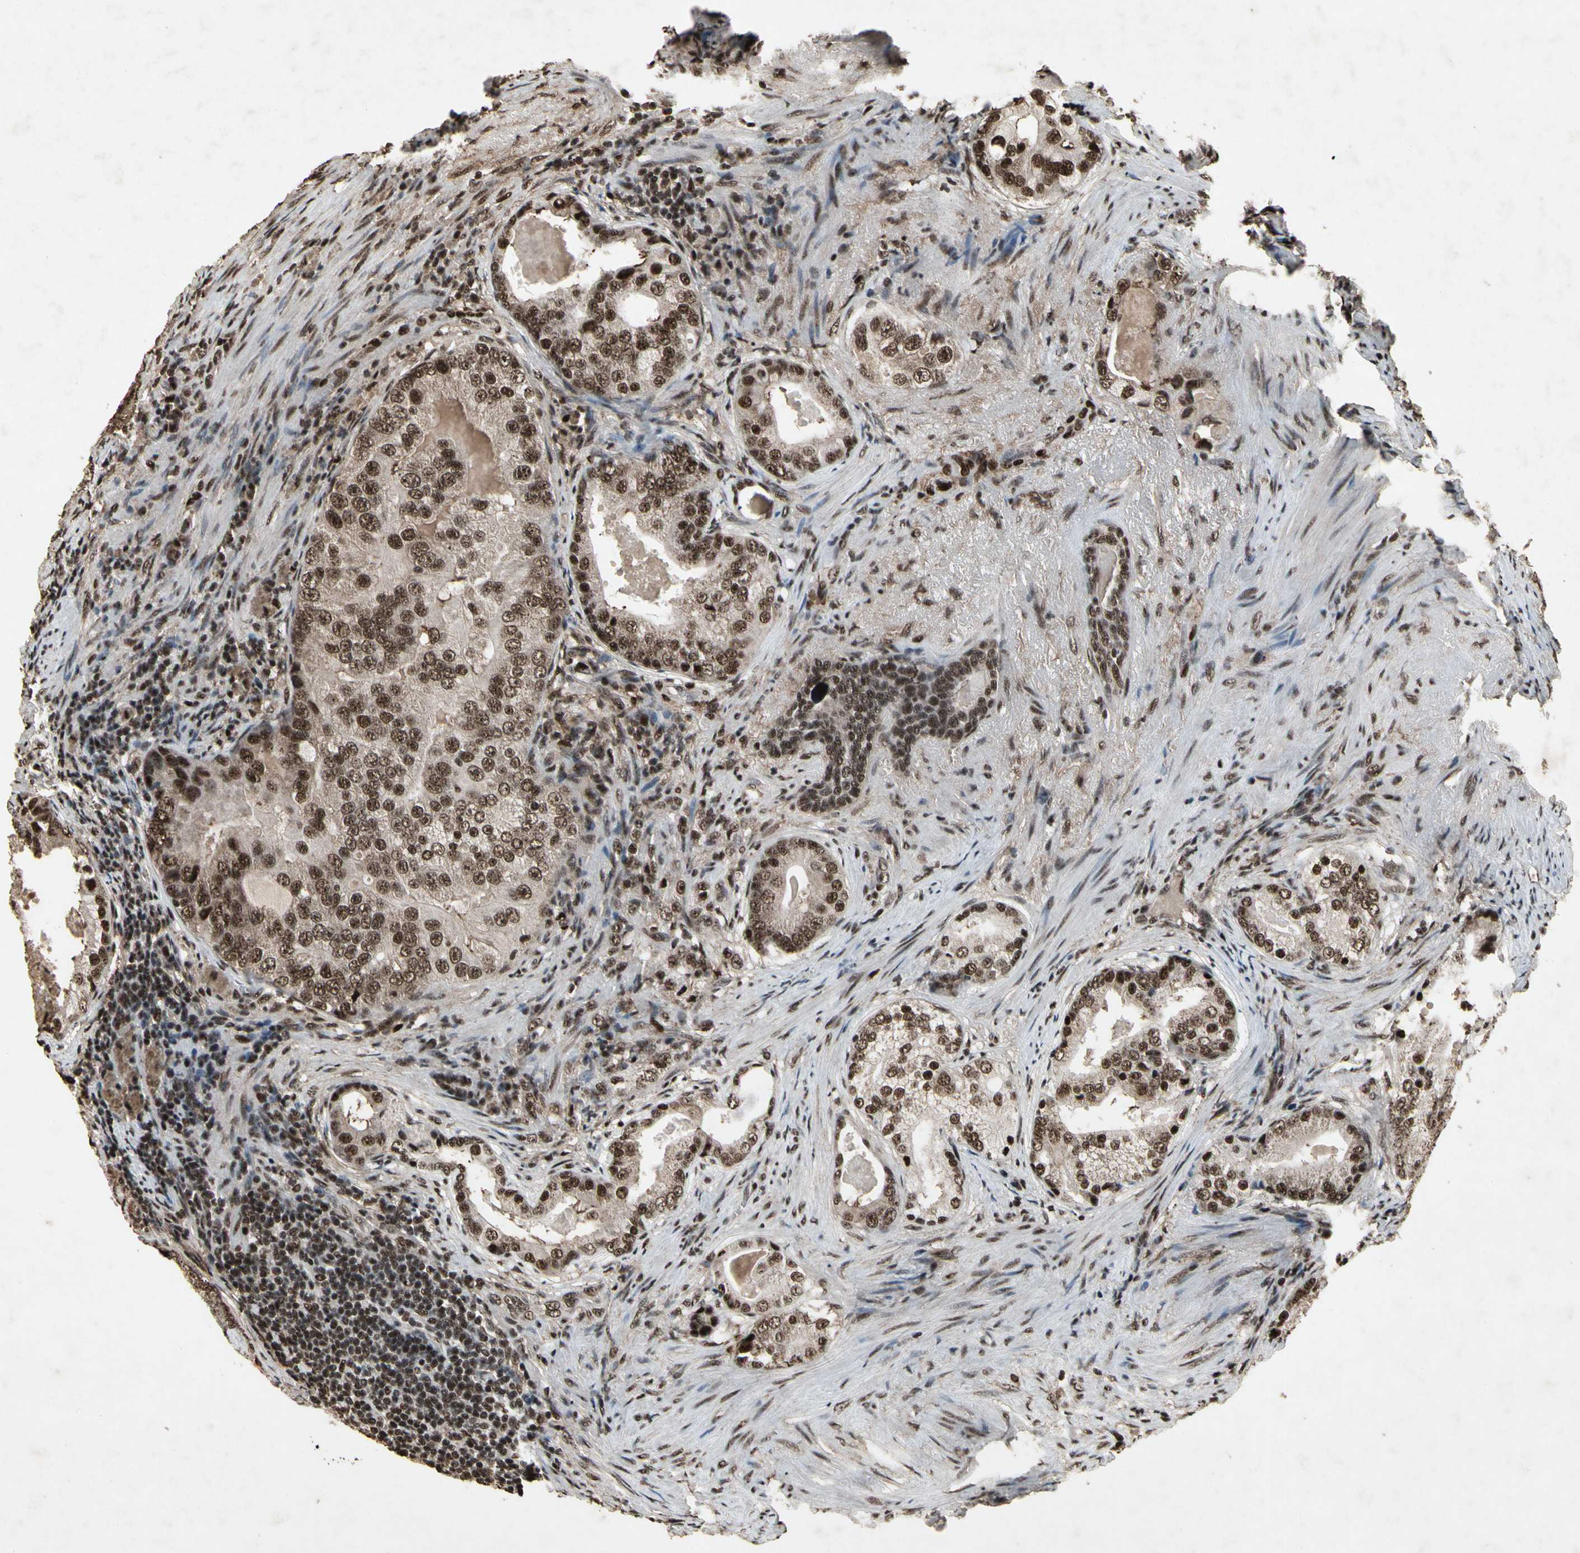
{"staining": {"intensity": "strong", "quantity": ">75%", "location": "nuclear"}, "tissue": "prostate cancer", "cell_type": "Tumor cells", "image_type": "cancer", "snomed": [{"axis": "morphology", "description": "Adenocarcinoma, High grade"}, {"axis": "topography", "description": "Prostate"}], "caption": "Prostate high-grade adenocarcinoma was stained to show a protein in brown. There is high levels of strong nuclear expression in about >75% of tumor cells.", "gene": "TBX2", "patient": {"sex": "male", "age": 66}}